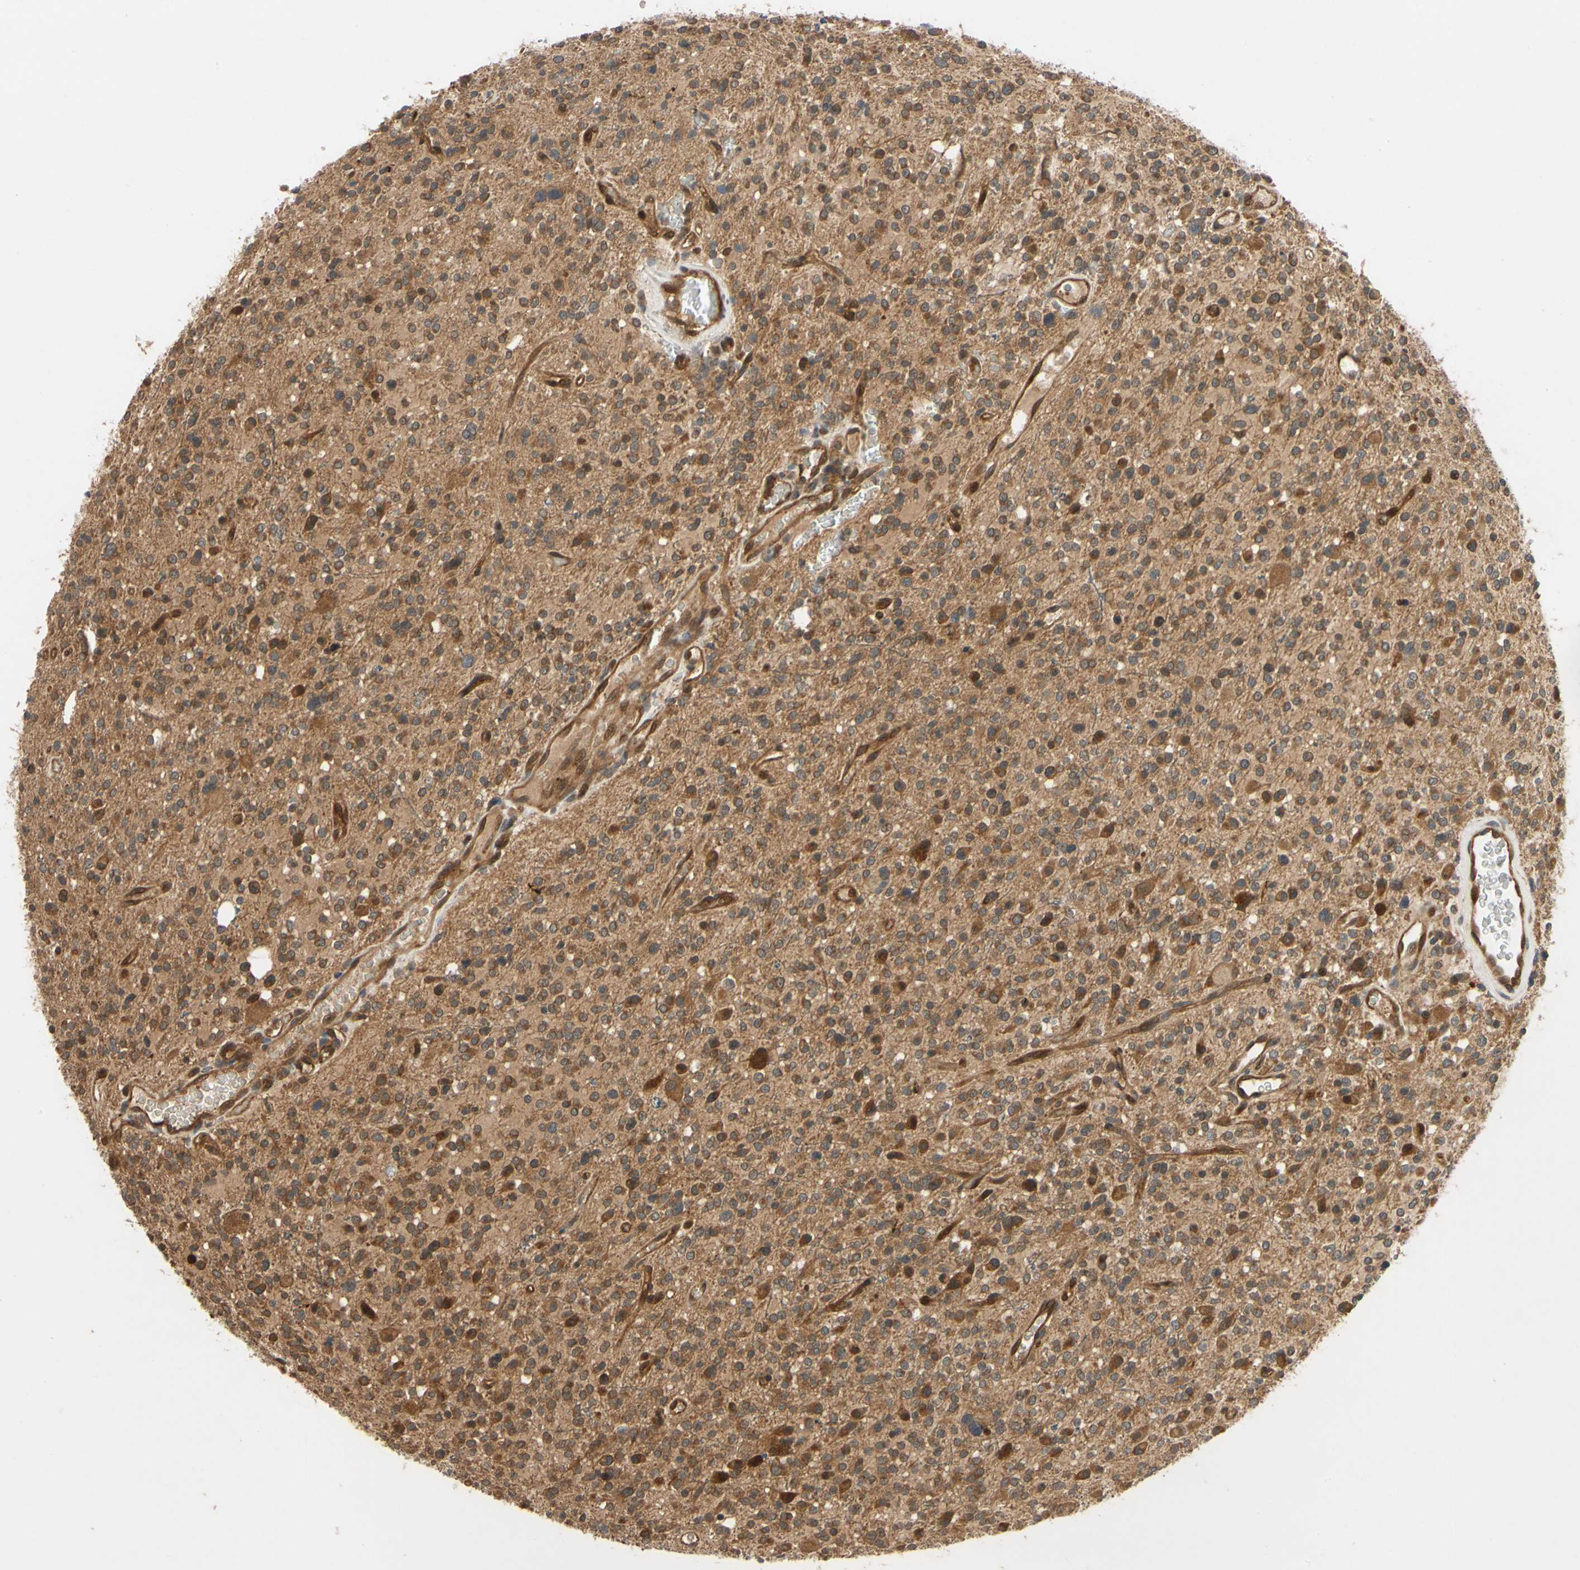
{"staining": {"intensity": "moderate", "quantity": ">75%", "location": "cytoplasmic/membranous"}, "tissue": "glioma", "cell_type": "Tumor cells", "image_type": "cancer", "snomed": [{"axis": "morphology", "description": "Glioma, malignant, High grade"}, {"axis": "topography", "description": "Brain"}], "caption": "Immunohistochemical staining of malignant high-grade glioma shows medium levels of moderate cytoplasmic/membranous protein positivity in about >75% of tumor cells.", "gene": "TDRP", "patient": {"sex": "male", "age": 48}}